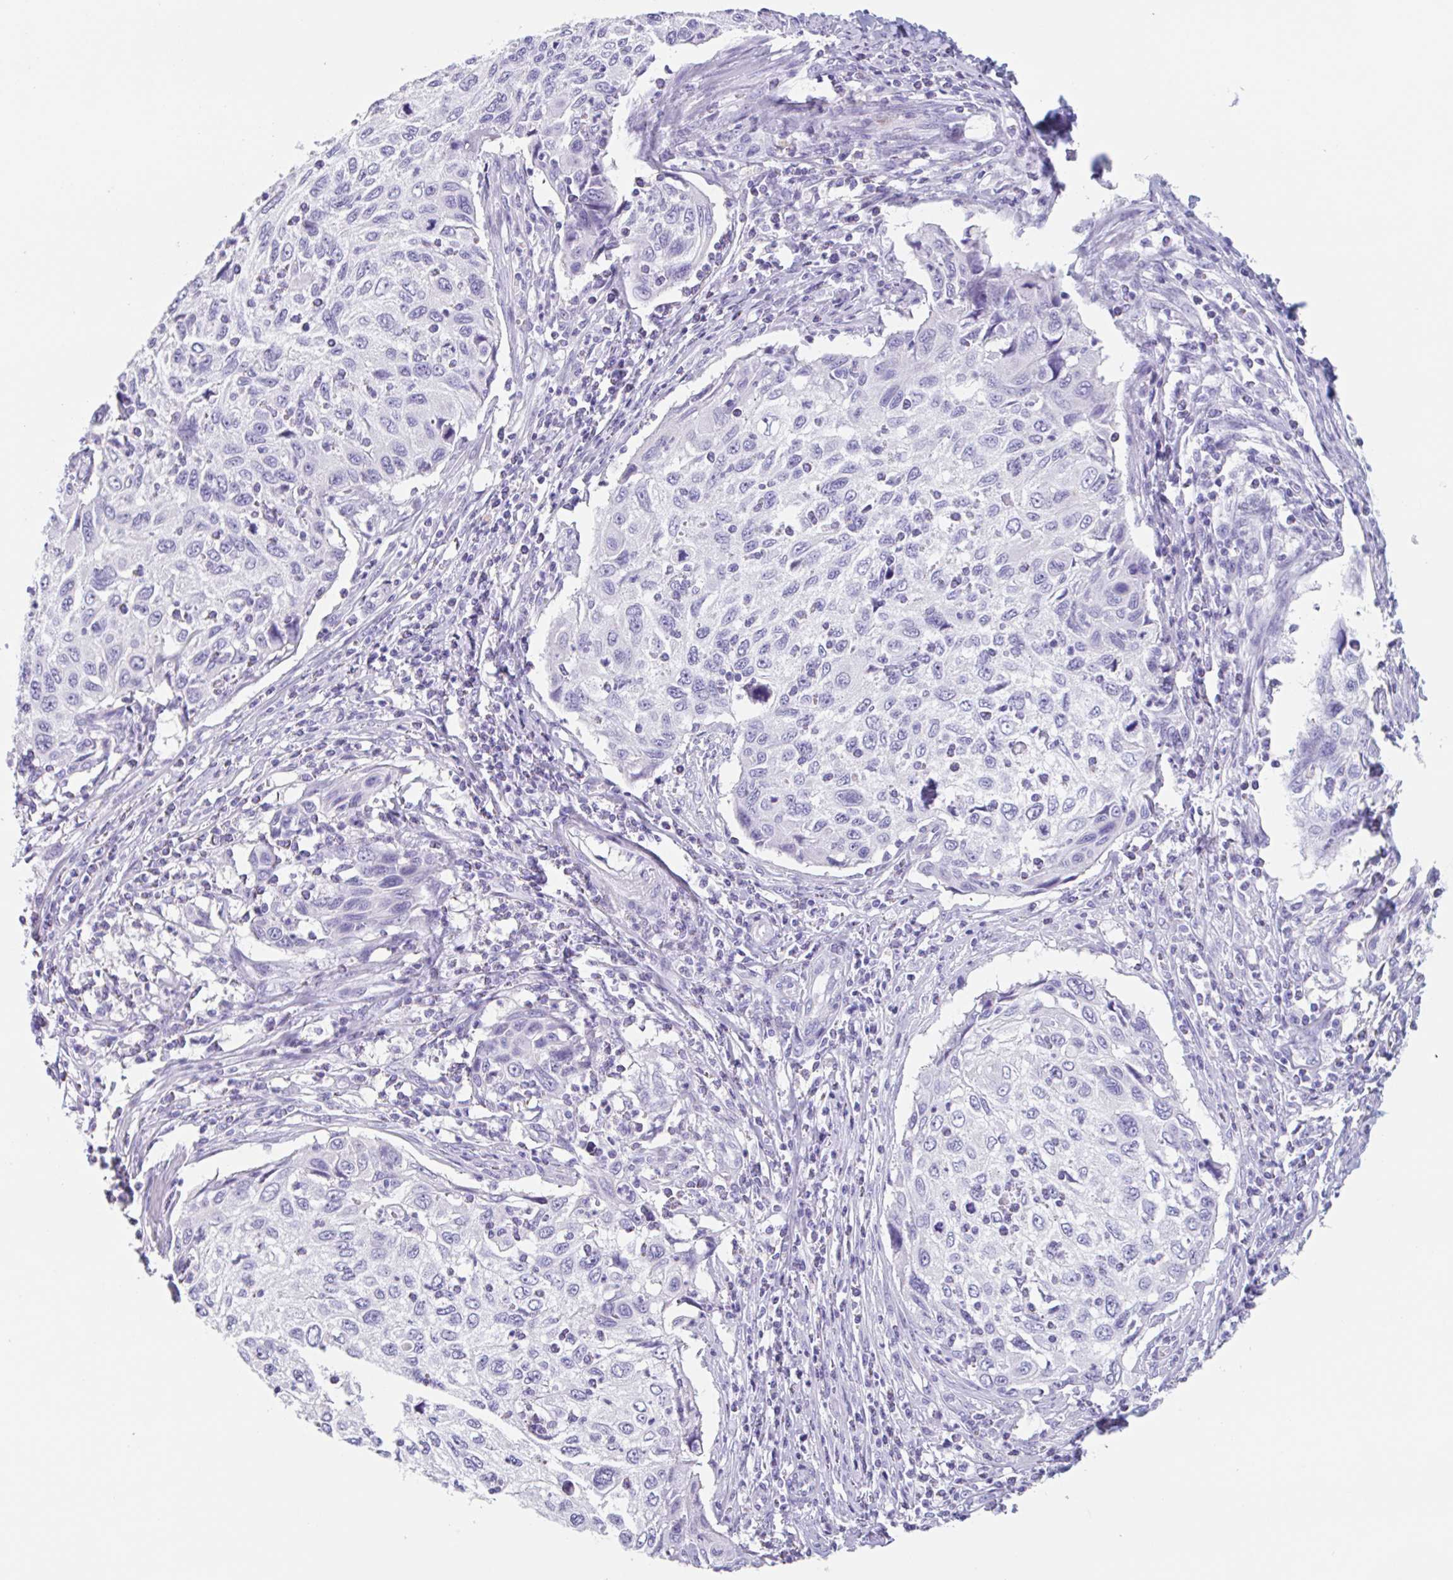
{"staining": {"intensity": "negative", "quantity": "none", "location": "none"}, "tissue": "cervical cancer", "cell_type": "Tumor cells", "image_type": "cancer", "snomed": [{"axis": "morphology", "description": "Squamous cell carcinoma, NOS"}, {"axis": "topography", "description": "Cervix"}], "caption": "Tumor cells show no significant protein expression in squamous cell carcinoma (cervical).", "gene": "EMC4", "patient": {"sex": "female", "age": 70}}